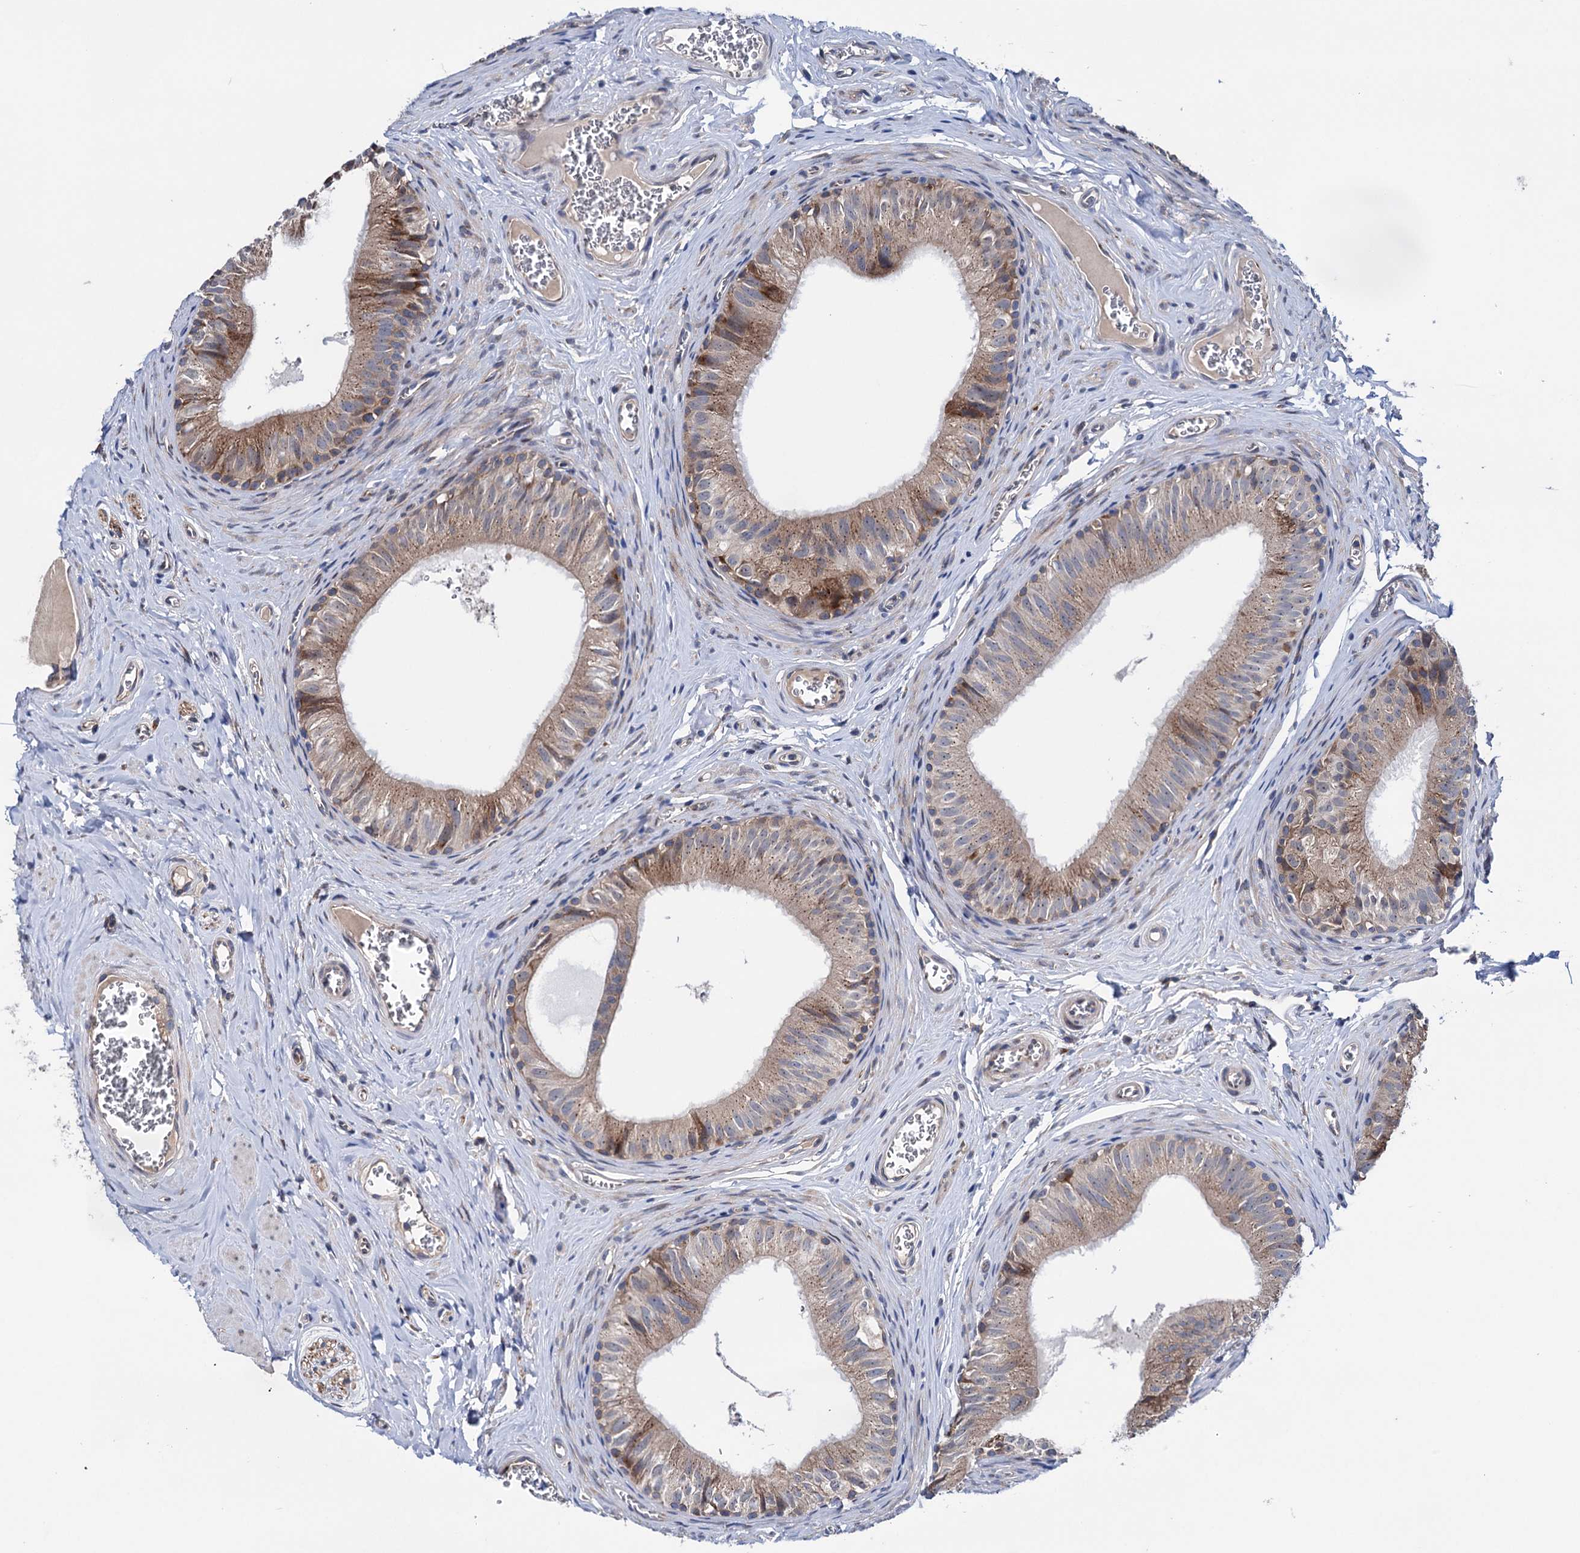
{"staining": {"intensity": "moderate", "quantity": "25%-75%", "location": "cytoplasmic/membranous"}, "tissue": "epididymis", "cell_type": "Glandular cells", "image_type": "normal", "snomed": [{"axis": "morphology", "description": "Normal tissue, NOS"}, {"axis": "topography", "description": "Epididymis"}], "caption": "High-power microscopy captured an IHC photomicrograph of unremarkable epididymis, revealing moderate cytoplasmic/membranous positivity in about 25%-75% of glandular cells.", "gene": "EYA4", "patient": {"sex": "male", "age": 42}}